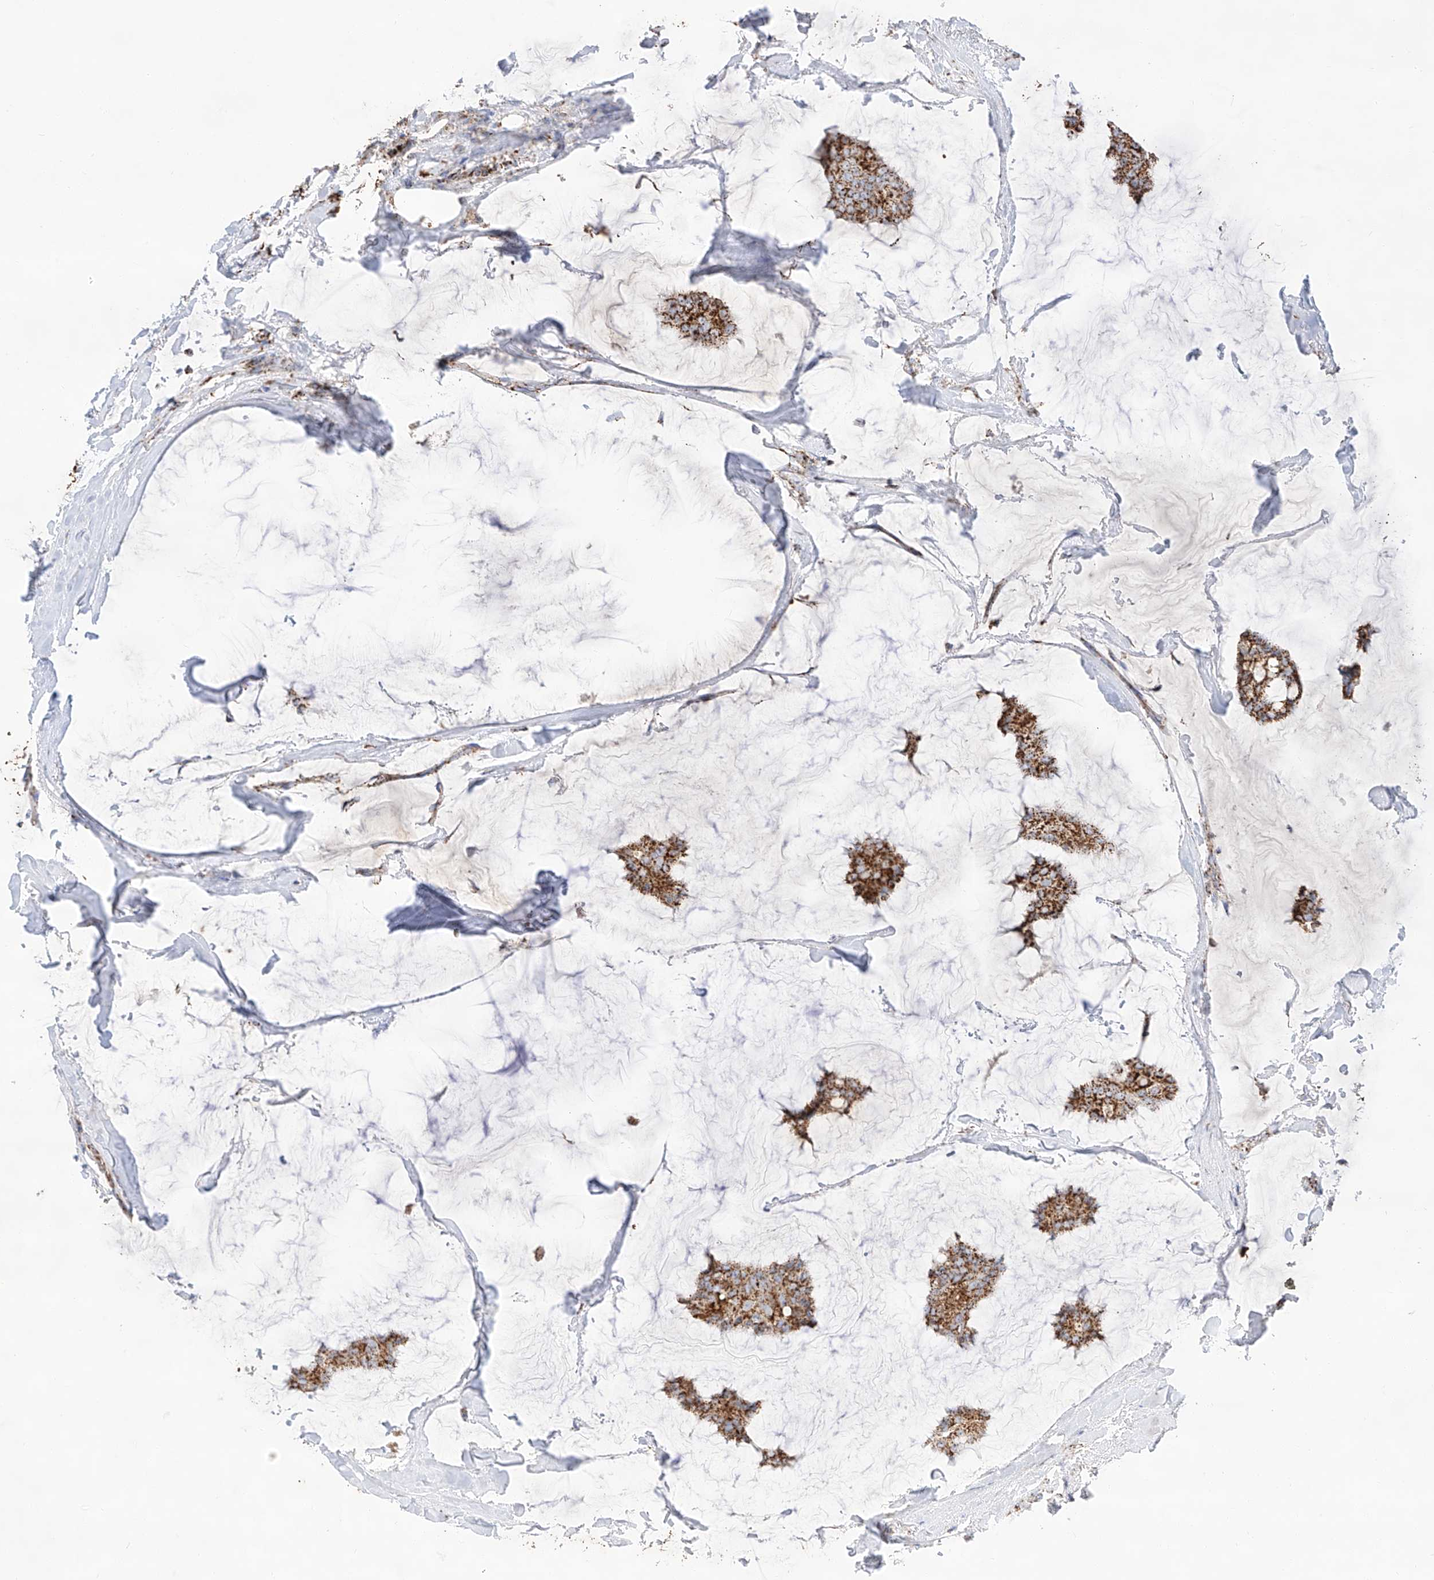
{"staining": {"intensity": "strong", "quantity": ">75%", "location": "cytoplasmic/membranous"}, "tissue": "breast cancer", "cell_type": "Tumor cells", "image_type": "cancer", "snomed": [{"axis": "morphology", "description": "Duct carcinoma"}, {"axis": "topography", "description": "Breast"}], "caption": "An immunohistochemistry micrograph of neoplastic tissue is shown. Protein staining in brown labels strong cytoplasmic/membranous positivity in breast cancer within tumor cells. (Stains: DAB in brown, nuclei in blue, Microscopy: brightfield microscopy at high magnification).", "gene": "TTC27", "patient": {"sex": "female", "age": 93}}